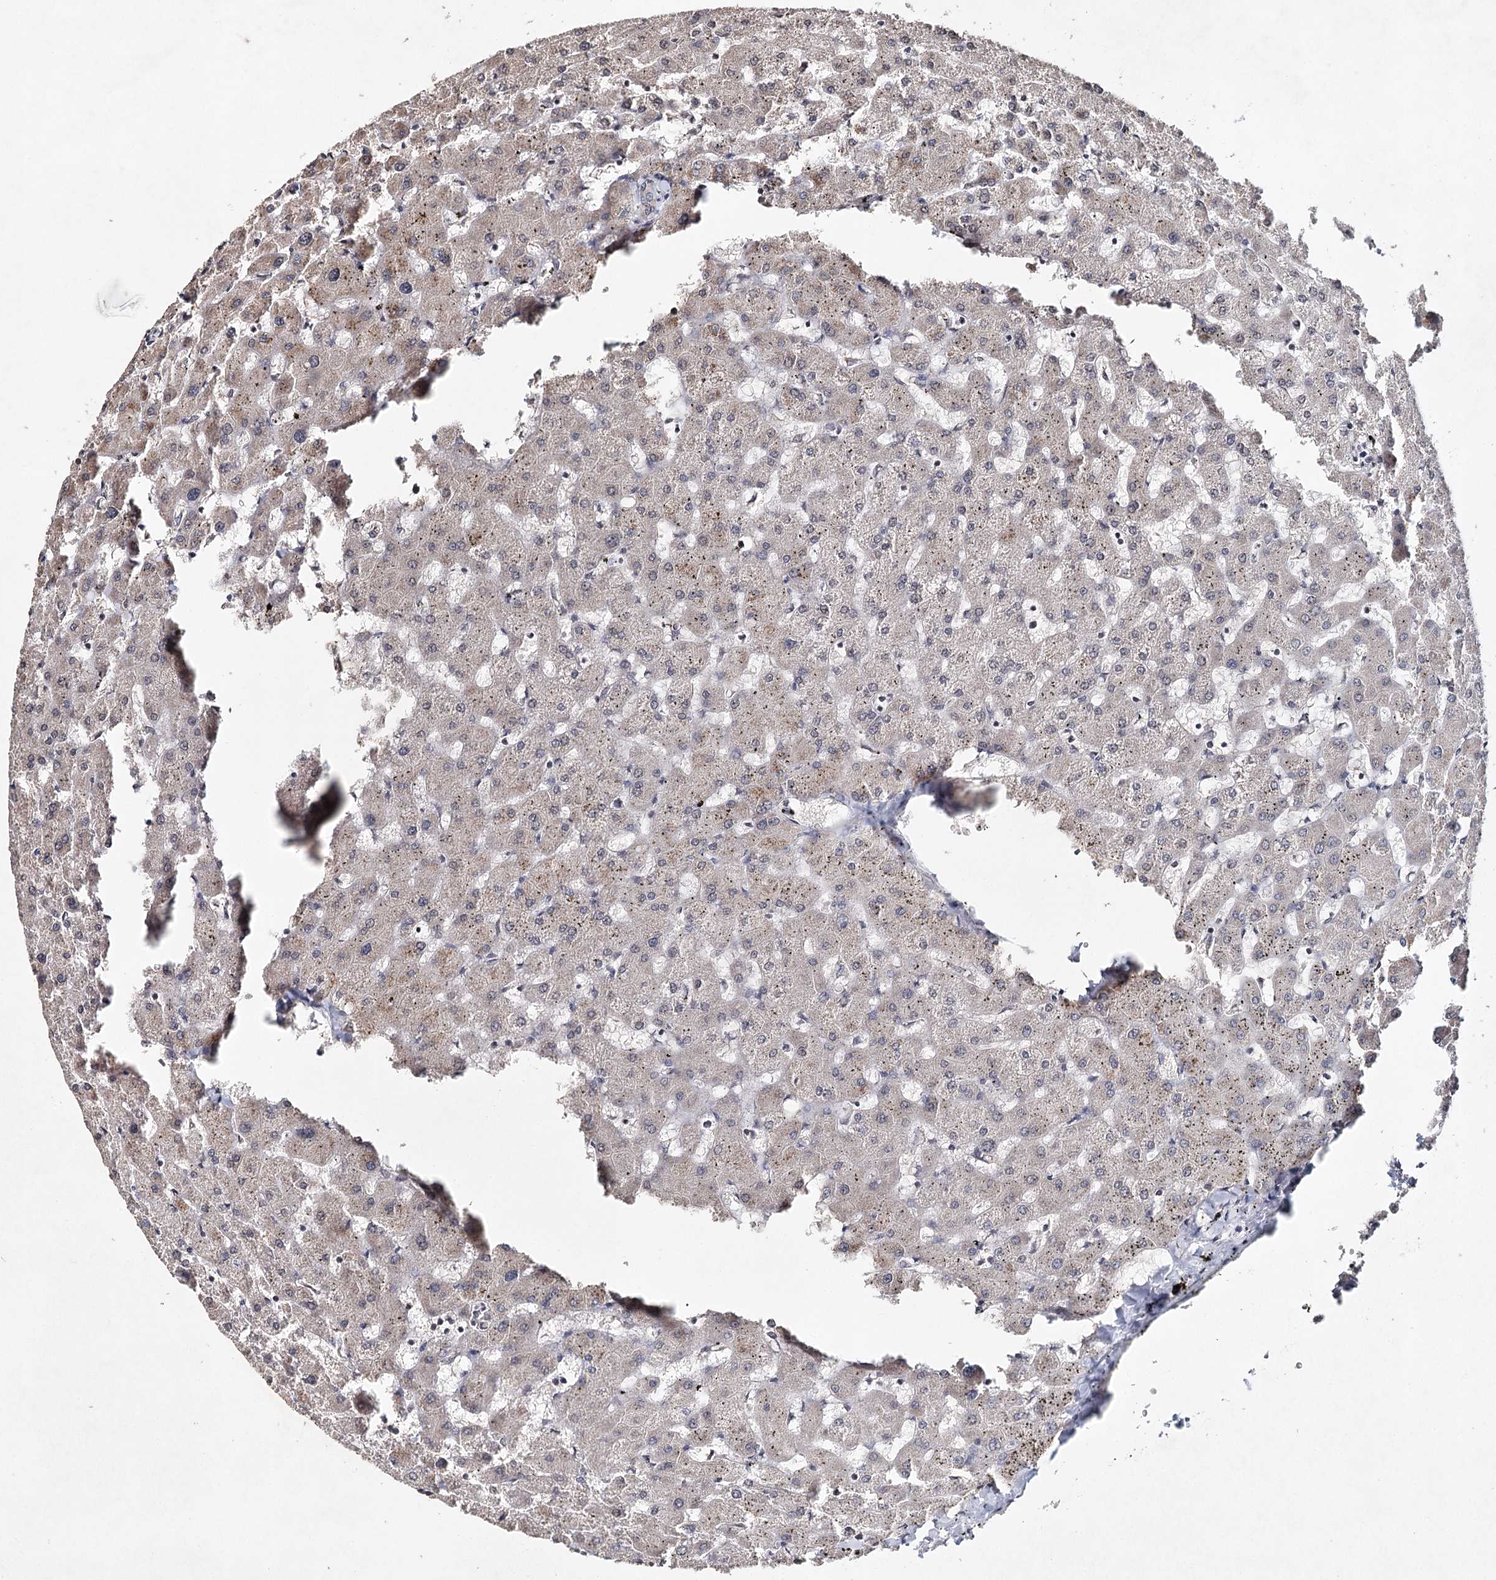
{"staining": {"intensity": "negative", "quantity": "none", "location": "none"}, "tissue": "liver", "cell_type": "Cholangiocytes", "image_type": "normal", "snomed": [{"axis": "morphology", "description": "Normal tissue, NOS"}, {"axis": "topography", "description": "Liver"}], "caption": "Immunohistochemistry histopathology image of benign liver: liver stained with DAB (3,3'-diaminobenzidine) shows no significant protein positivity in cholangiocytes.", "gene": "ICOS", "patient": {"sex": "female", "age": 63}}